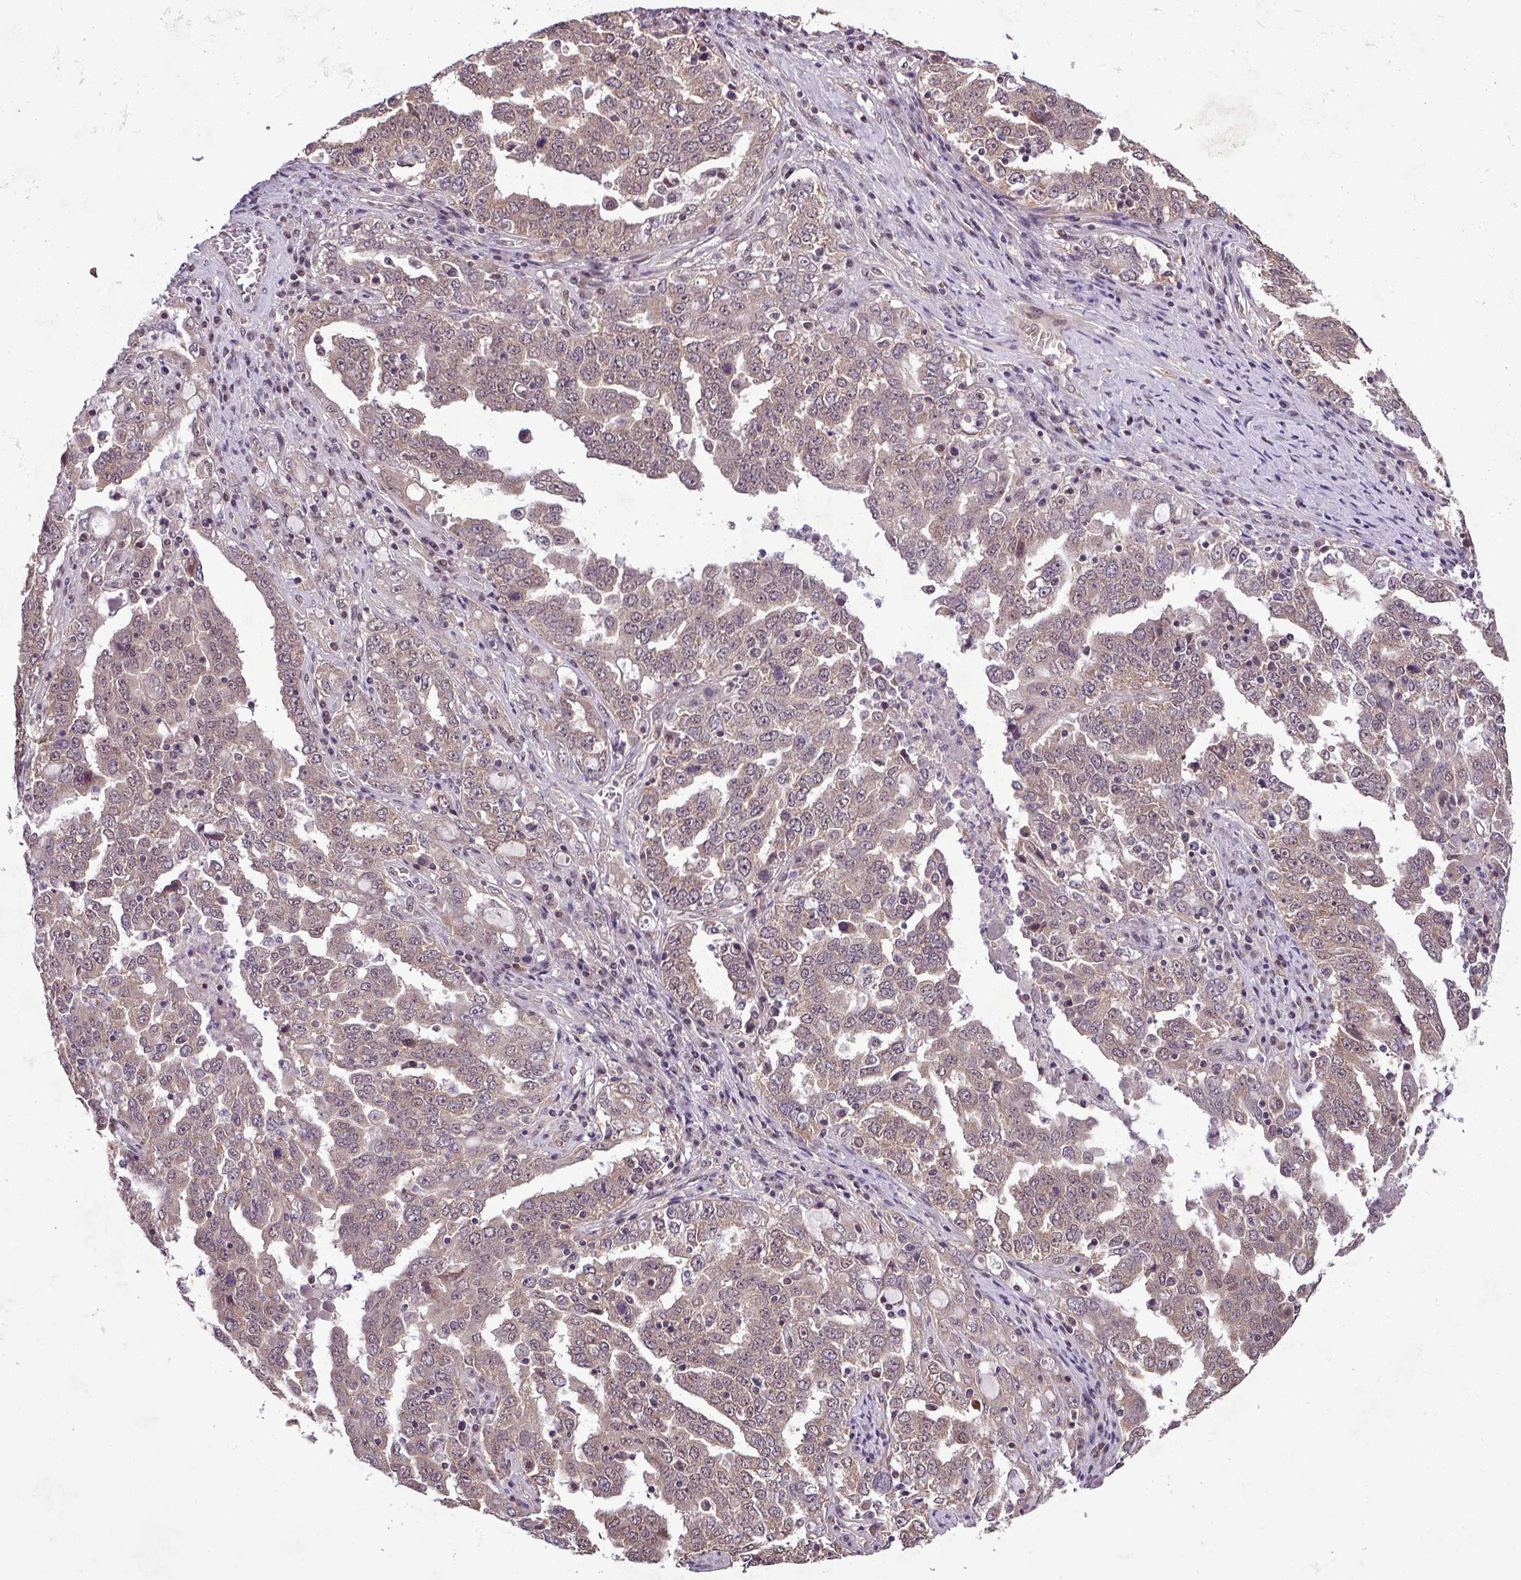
{"staining": {"intensity": "moderate", "quantity": ">75%", "location": "cytoplasmic/membranous,nuclear"}, "tissue": "ovarian cancer", "cell_type": "Tumor cells", "image_type": "cancer", "snomed": [{"axis": "morphology", "description": "Carcinoma, endometroid"}, {"axis": "topography", "description": "Ovary"}], "caption": "Protein analysis of ovarian cancer (endometroid carcinoma) tissue demonstrates moderate cytoplasmic/membranous and nuclear positivity in about >75% of tumor cells.", "gene": "MFHAS1", "patient": {"sex": "female", "age": 62}}